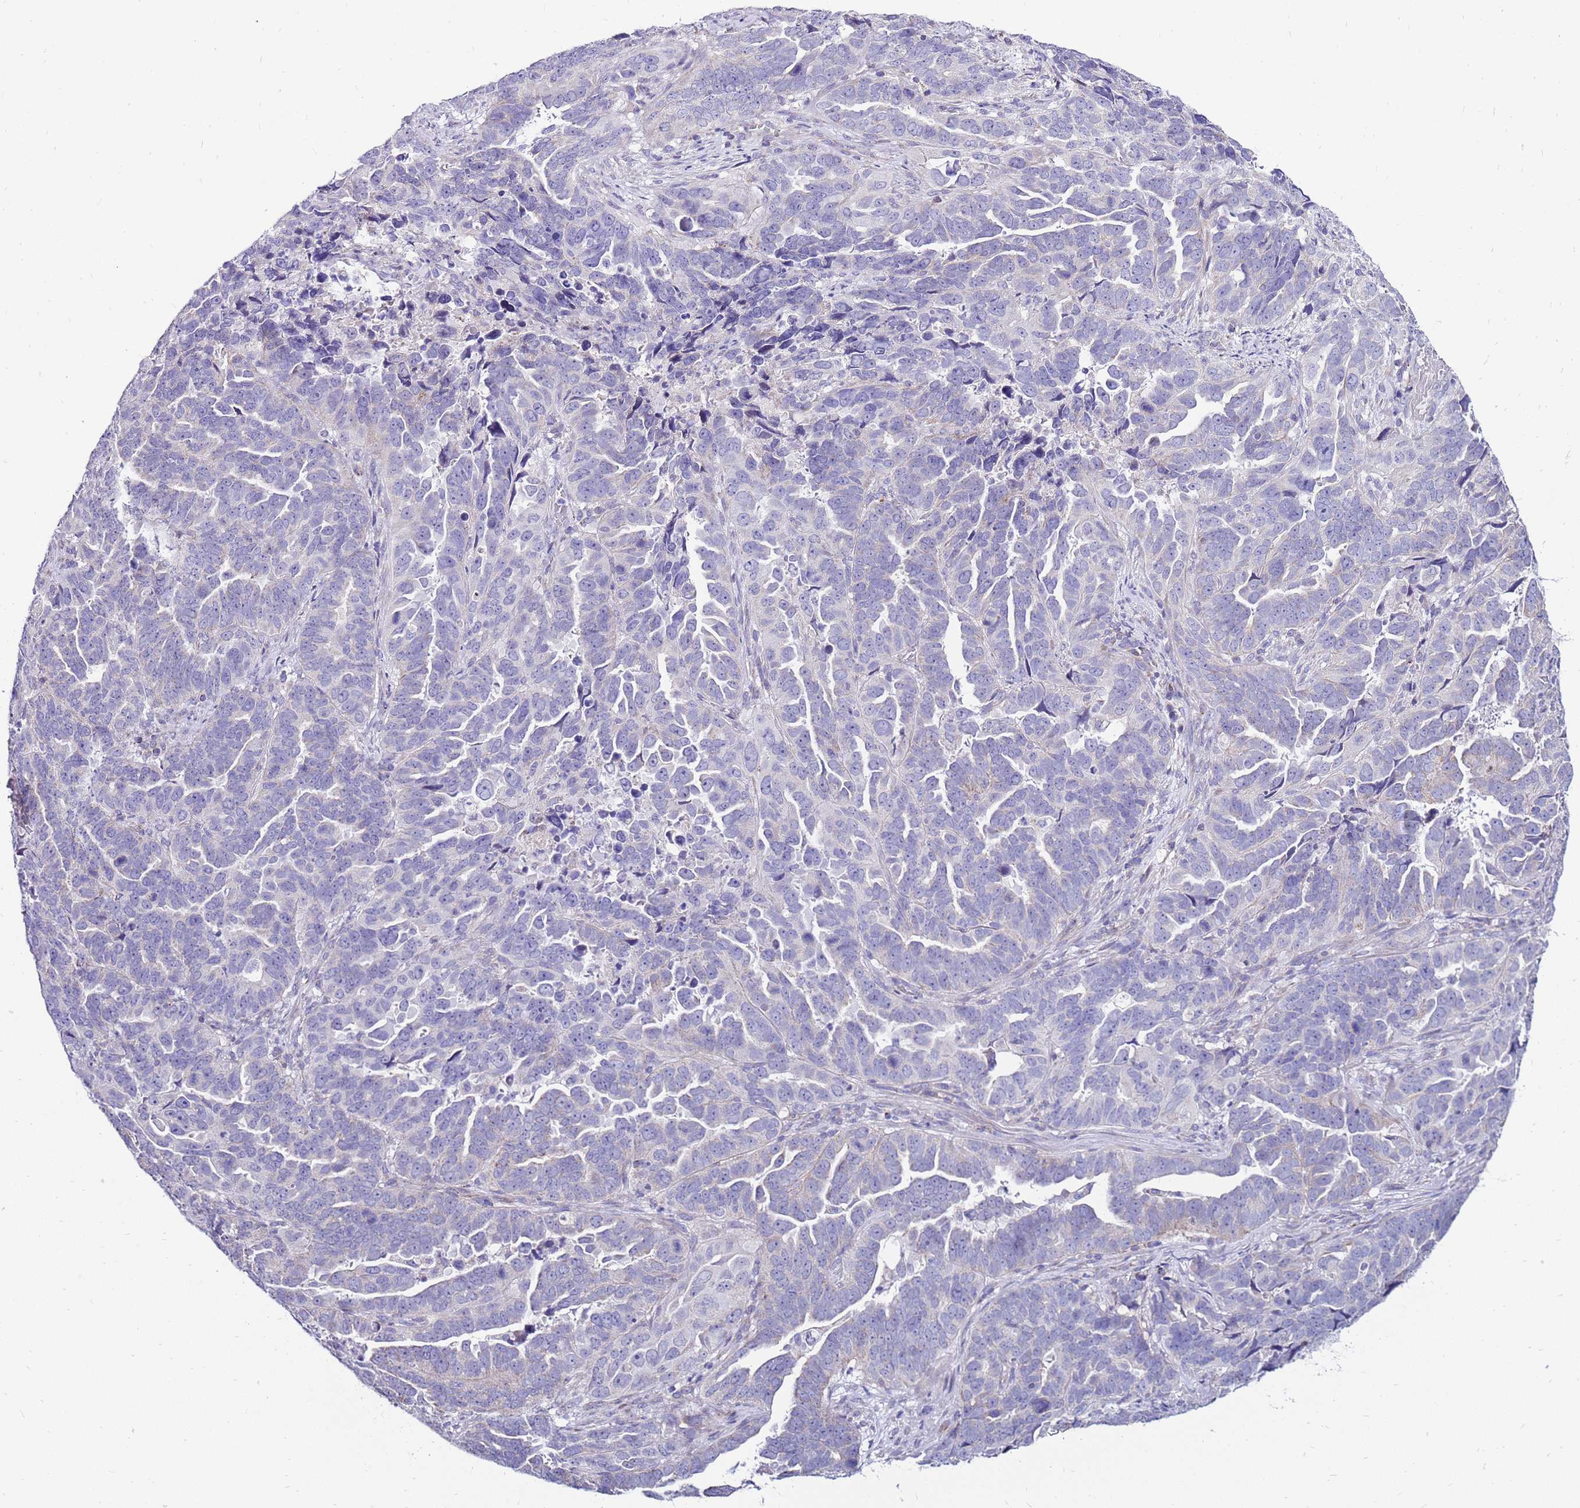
{"staining": {"intensity": "negative", "quantity": "none", "location": "none"}, "tissue": "endometrial cancer", "cell_type": "Tumor cells", "image_type": "cancer", "snomed": [{"axis": "morphology", "description": "Adenocarcinoma, NOS"}, {"axis": "topography", "description": "Endometrium"}], "caption": "Endometrial cancer (adenocarcinoma) was stained to show a protein in brown. There is no significant positivity in tumor cells. Nuclei are stained in blue.", "gene": "IGF1R", "patient": {"sex": "female", "age": 65}}